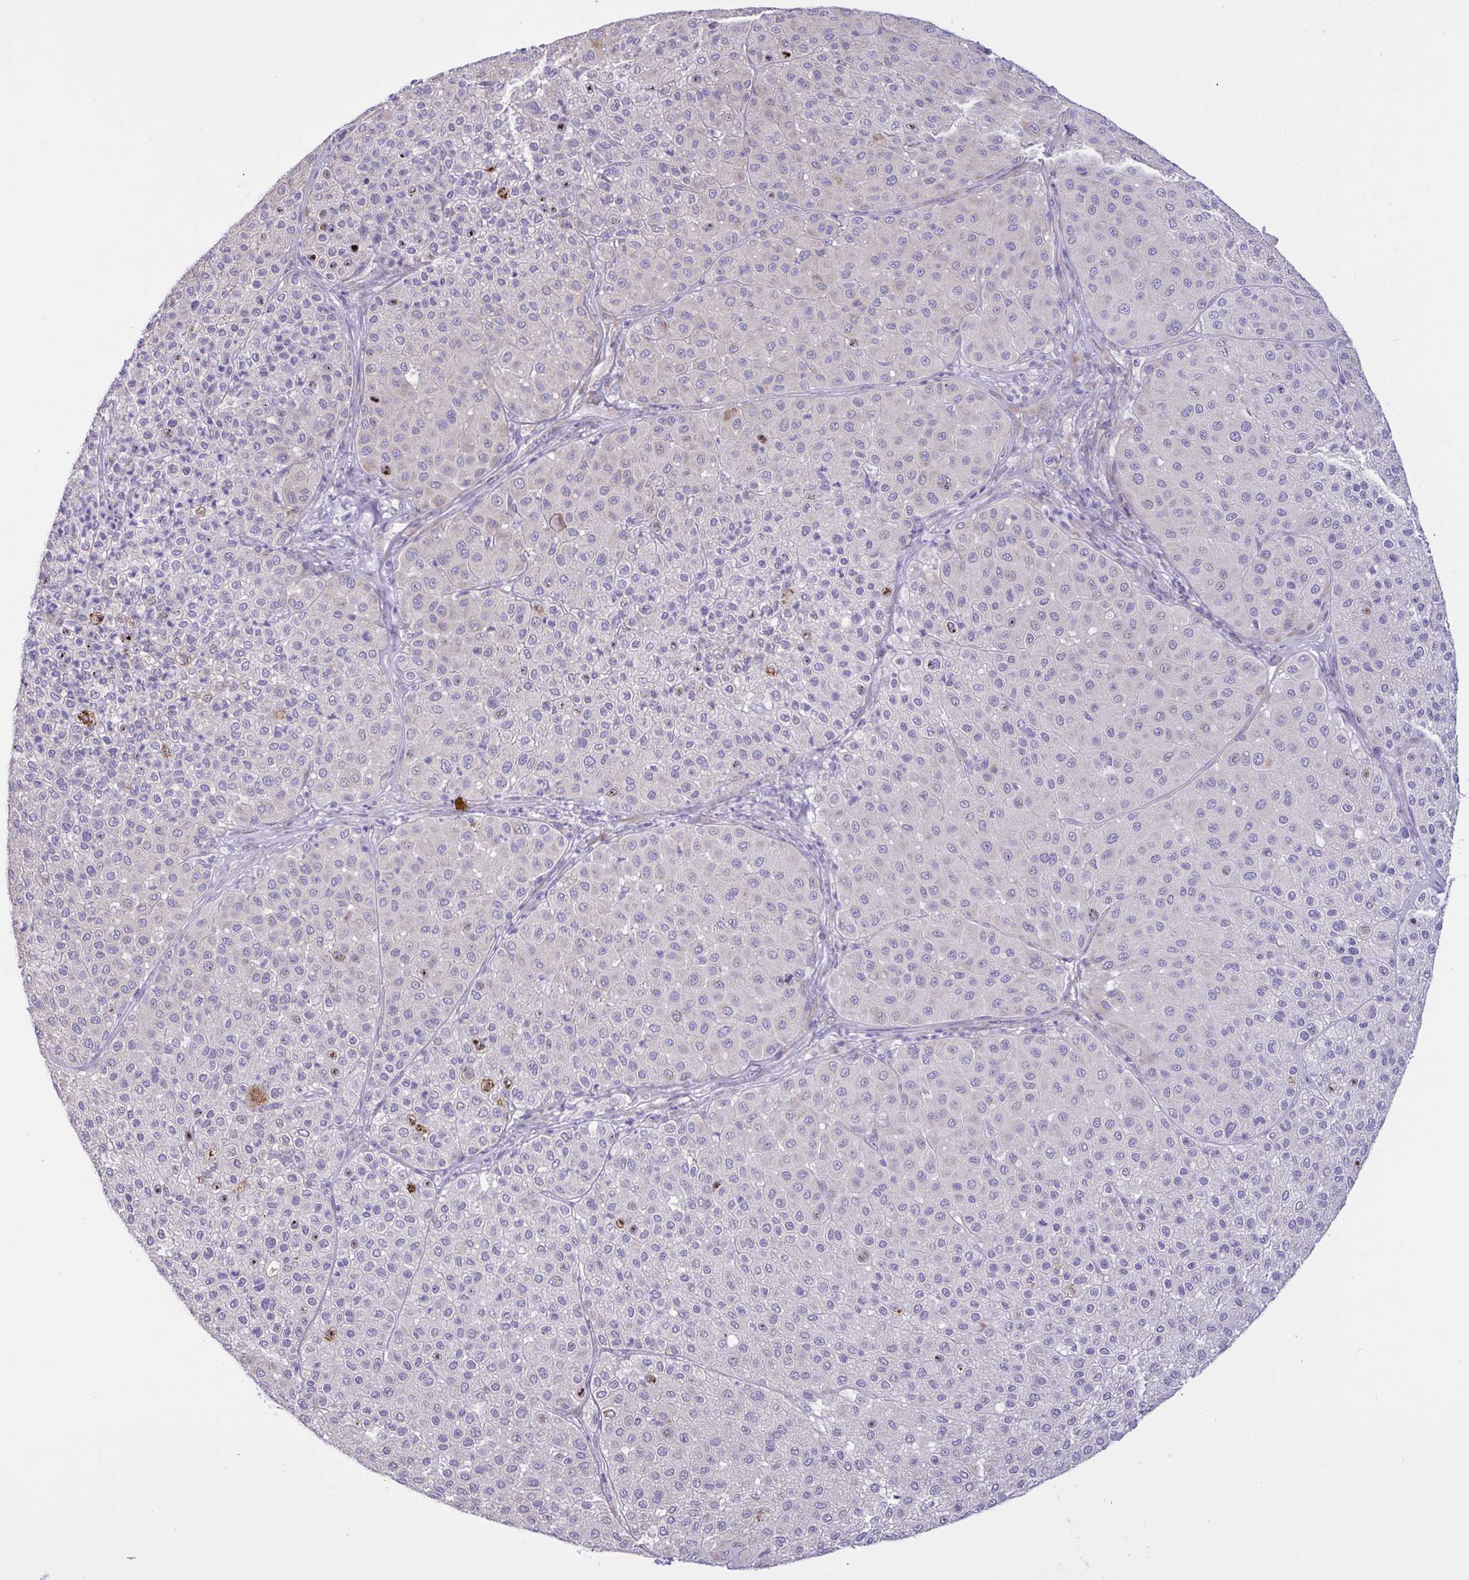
{"staining": {"intensity": "weak", "quantity": "<25%", "location": "cytoplasmic/membranous"}, "tissue": "melanoma", "cell_type": "Tumor cells", "image_type": "cancer", "snomed": [{"axis": "morphology", "description": "Malignant melanoma, Metastatic site"}, {"axis": "topography", "description": "Smooth muscle"}], "caption": "Immunohistochemical staining of human melanoma exhibits no significant expression in tumor cells.", "gene": "DSC3", "patient": {"sex": "male", "age": 41}}